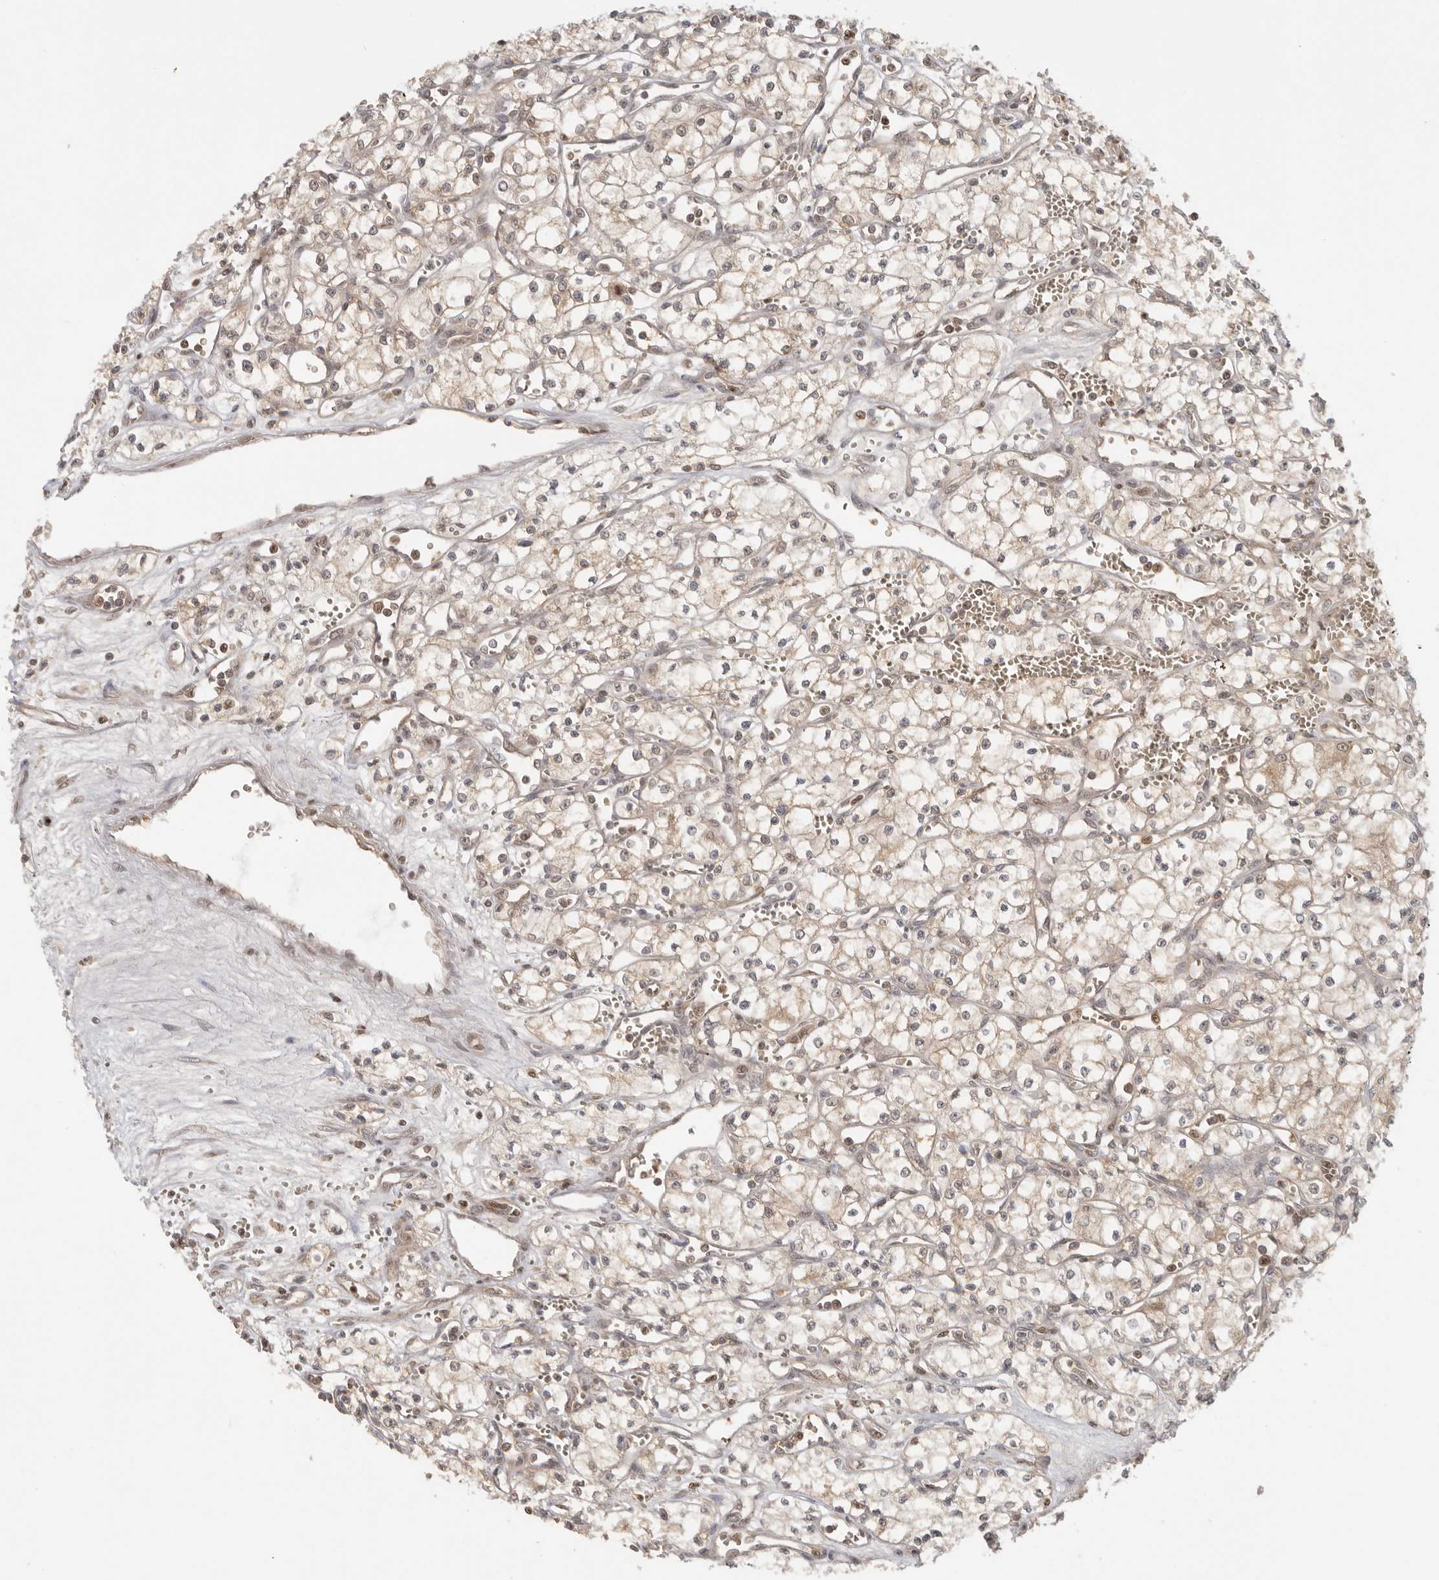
{"staining": {"intensity": "weak", "quantity": "<25%", "location": "cytoplasmic/membranous"}, "tissue": "renal cancer", "cell_type": "Tumor cells", "image_type": "cancer", "snomed": [{"axis": "morphology", "description": "Adenocarcinoma, NOS"}, {"axis": "topography", "description": "Kidney"}], "caption": "A high-resolution micrograph shows immunohistochemistry (IHC) staining of adenocarcinoma (renal), which shows no significant expression in tumor cells.", "gene": "PSMA5", "patient": {"sex": "male", "age": 59}}